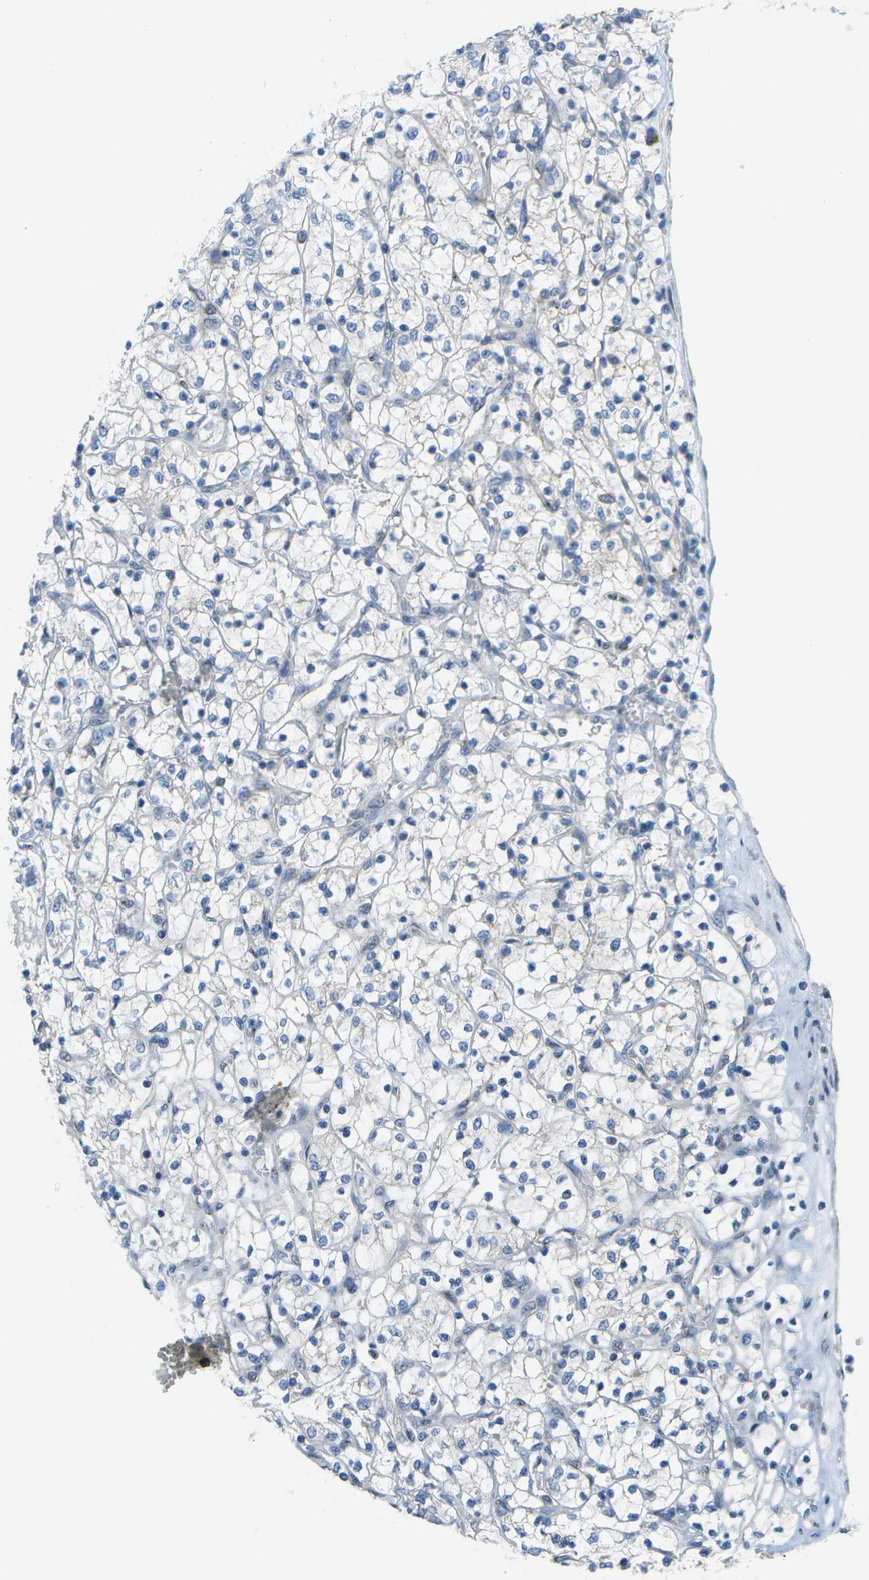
{"staining": {"intensity": "negative", "quantity": "none", "location": "none"}, "tissue": "renal cancer", "cell_type": "Tumor cells", "image_type": "cancer", "snomed": [{"axis": "morphology", "description": "Adenocarcinoma, NOS"}, {"axis": "topography", "description": "Kidney"}], "caption": "Image shows no significant protein positivity in tumor cells of adenocarcinoma (renal).", "gene": "PTGIS", "patient": {"sex": "female", "age": 69}}